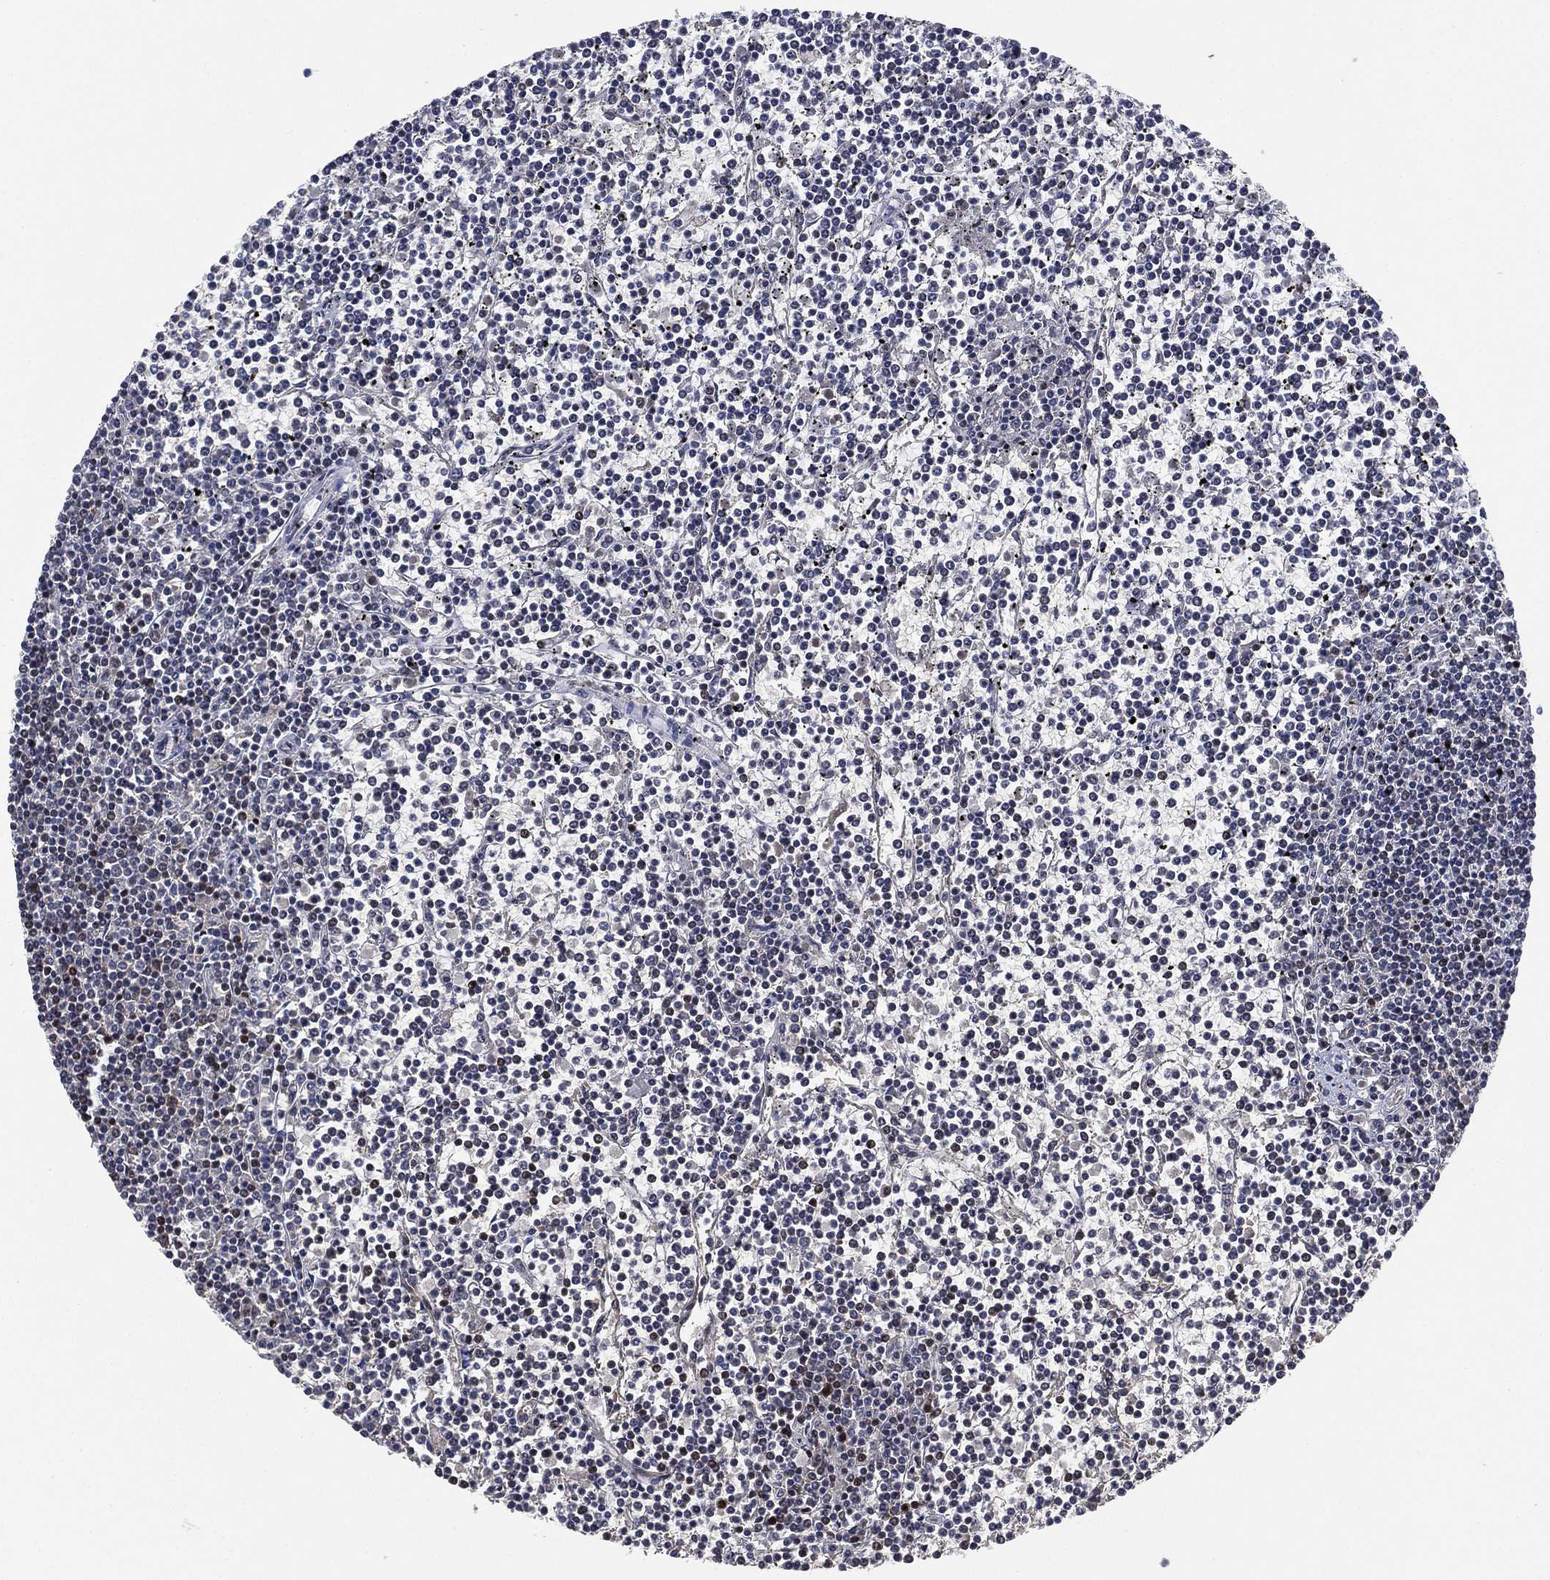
{"staining": {"intensity": "negative", "quantity": "none", "location": "none"}, "tissue": "lymphoma", "cell_type": "Tumor cells", "image_type": "cancer", "snomed": [{"axis": "morphology", "description": "Malignant lymphoma, non-Hodgkin's type, Low grade"}, {"axis": "topography", "description": "Spleen"}], "caption": "Immunohistochemistry of human malignant lymphoma, non-Hodgkin's type (low-grade) demonstrates no staining in tumor cells. The staining is performed using DAB (3,3'-diaminobenzidine) brown chromogen with nuclei counter-stained in using hematoxylin.", "gene": "ZSCAN30", "patient": {"sex": "female", "age": 19}}